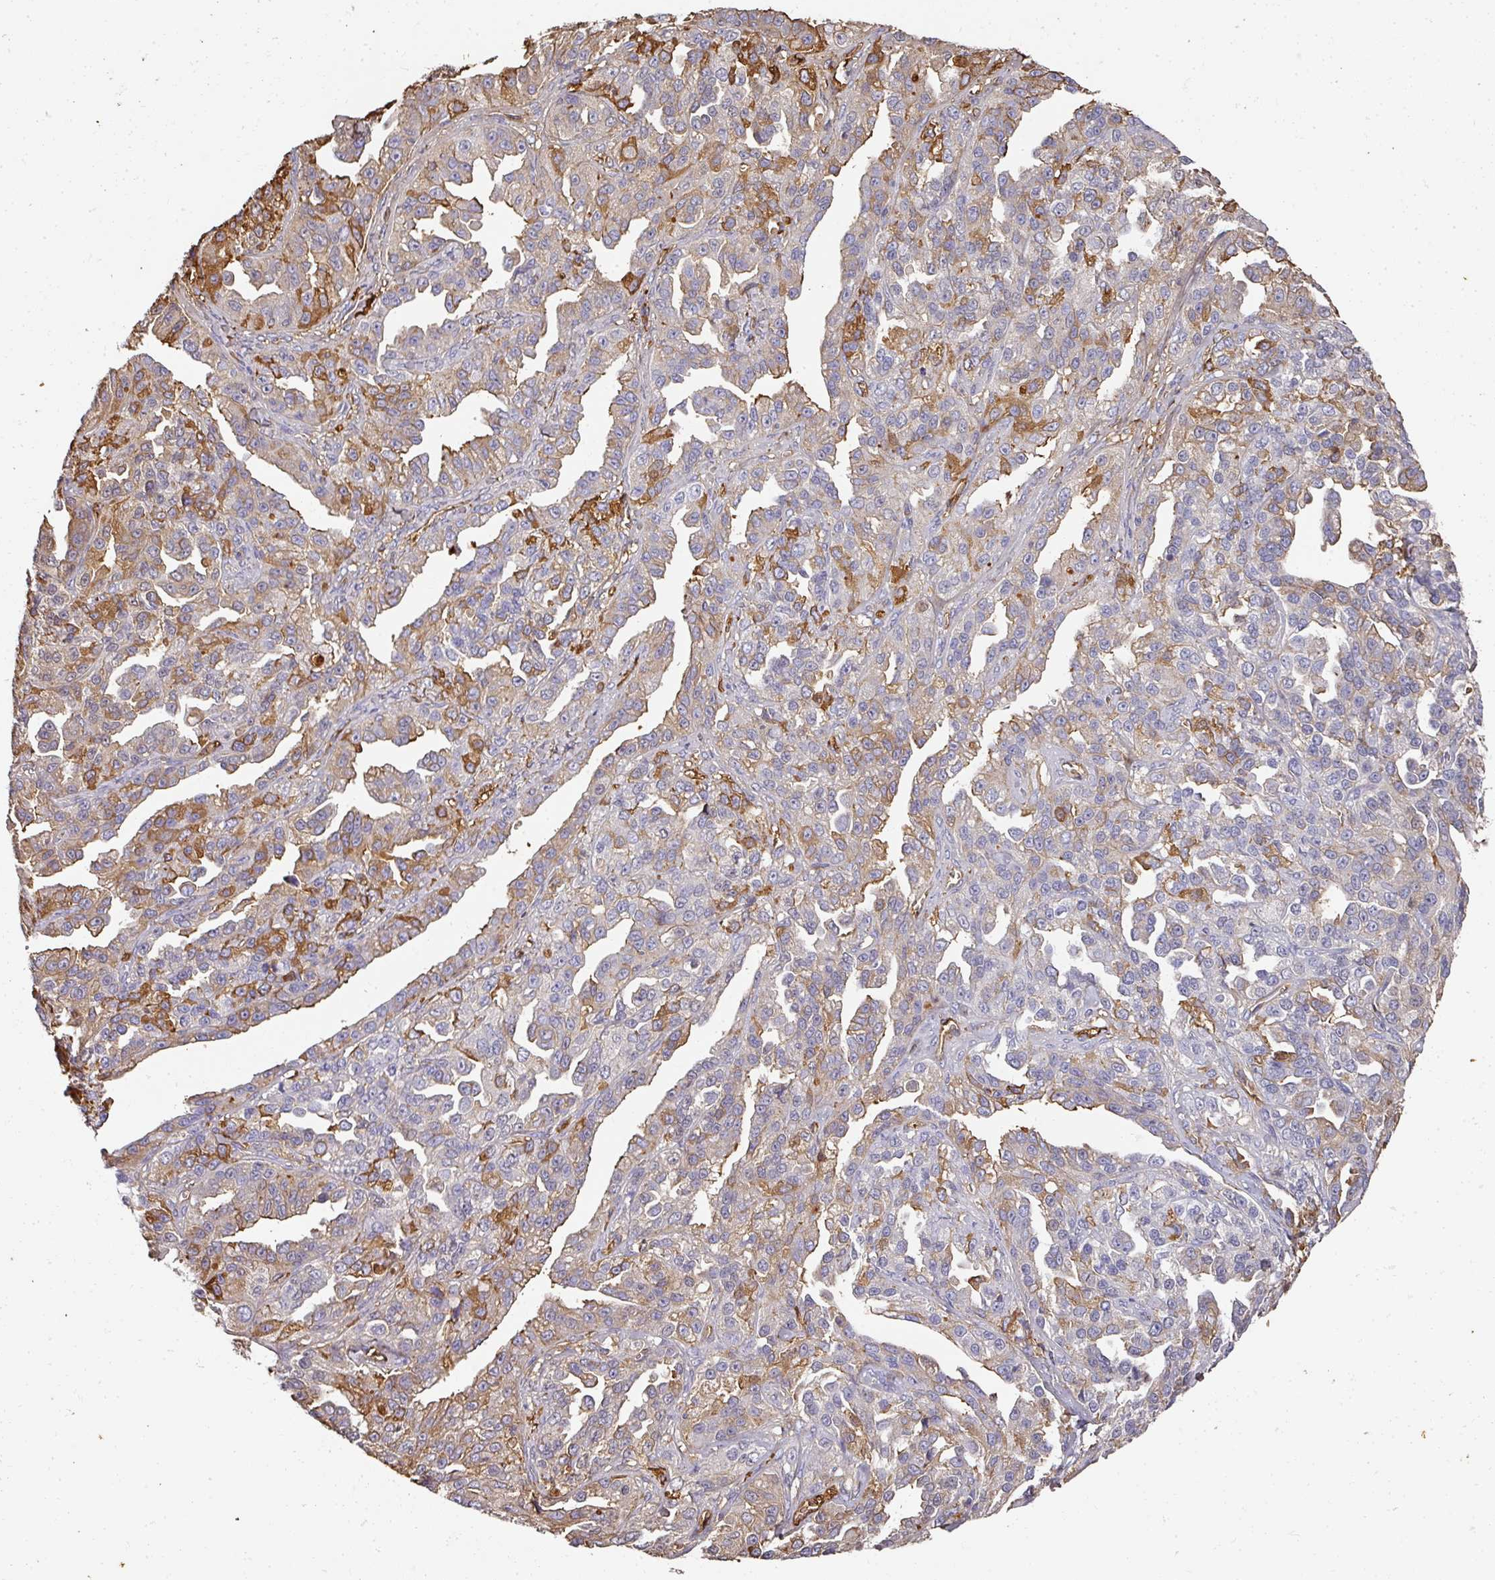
{"staining": {"intensity": "moderate", "quantity": "<25%", "location": "cytoplasmic/membranous"}, "tissue": "ovarian cancer", "cell_type": "Tumor cells", "image_type": "cancer", "snomed": [{"axis": "morphology", "description": "Cystadenocarcinoma, serous, NOS"}, {"axis": "topography", "description": "Ovary"}], "caption": "This histopathology image exhibits IHC staining of human ovarian serous cystadenocarcinoma, with low moderate cytoplasmic/membranous positivity in about <25% of tumor cells.", "gene": "ALB", "patient": {"sex": "female", "age": 75}}